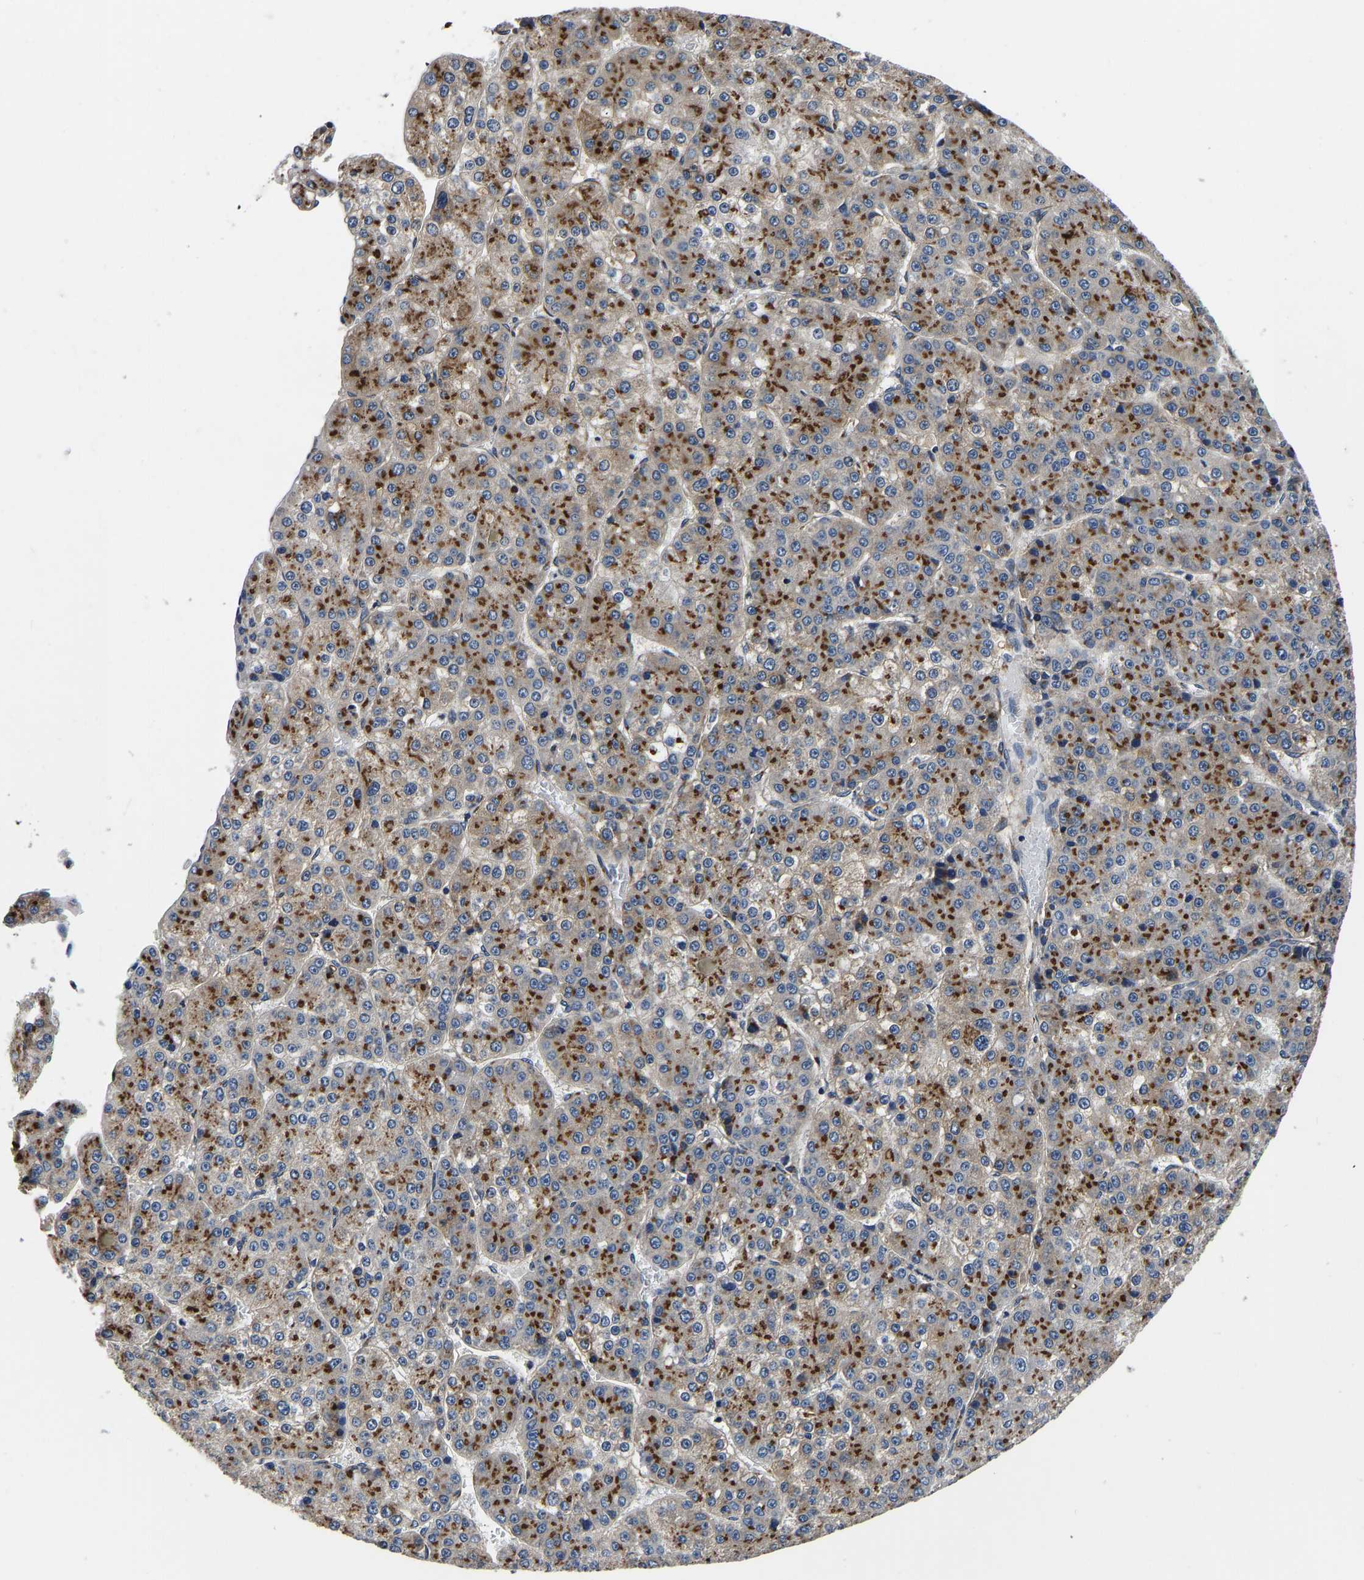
{"staining": {"intensity": "strong", "quantity": ">75%", "location": "cytoplasmic/membranous"}, "tissue": "liver cancer", "cell_type": "Tumor cells", "image_type": "cancer", "snomed": [{"axis": "morphology", "description": "Carcinoma, Hepatocellular, NOS"}, {"axis": "topography", "description": "Liver"}], "caption": "A brown stain highlights strong cytoplasmic/membranous staining of a protein in human liver hepatocellular carcinoma tumor cells.", "gene": "RABAC1", "patient": {"sex": "female", "age": 73}}